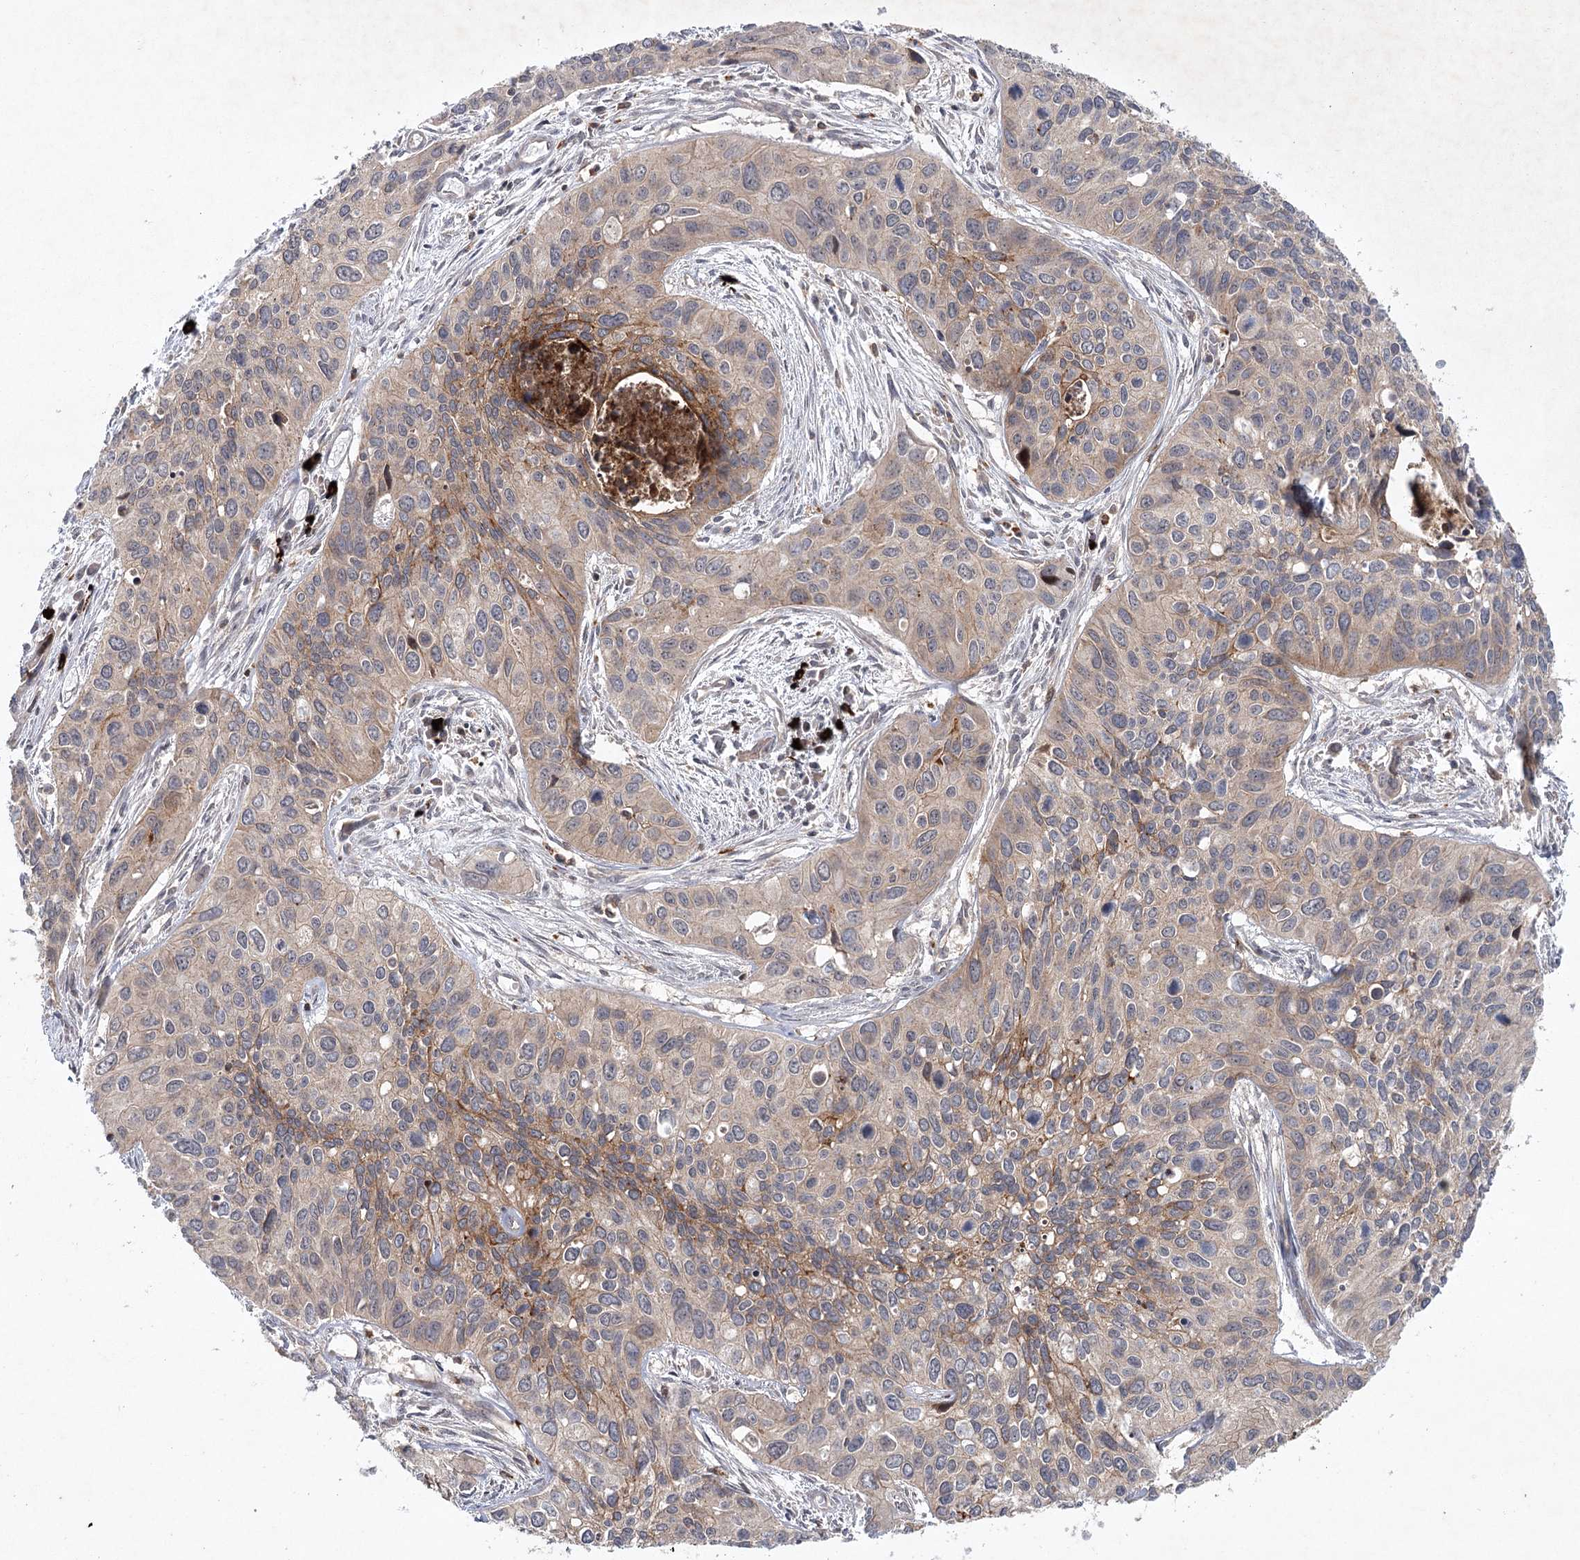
{"staining": {"intensity": "weak", "quantity": ">75%", "location": "cytoplasmic/membranous"}, "tissue": "cervical cancer", "cell_type": "Tumor cells", "image_type": "cancer", "snomed": [{"axis": "morphology", "description": "Squamous cell carcinoma, NOS"}, {"axis": "topography", "description": "Cervix"}], "caption": "A brown stain shows weak cytoplasmic/membranous staining of a protein in human squamous cell carcinoma (cervical) tumor cells.", "gene": "MAP3K13", "patient": {"sex": "female", "age": 55}}